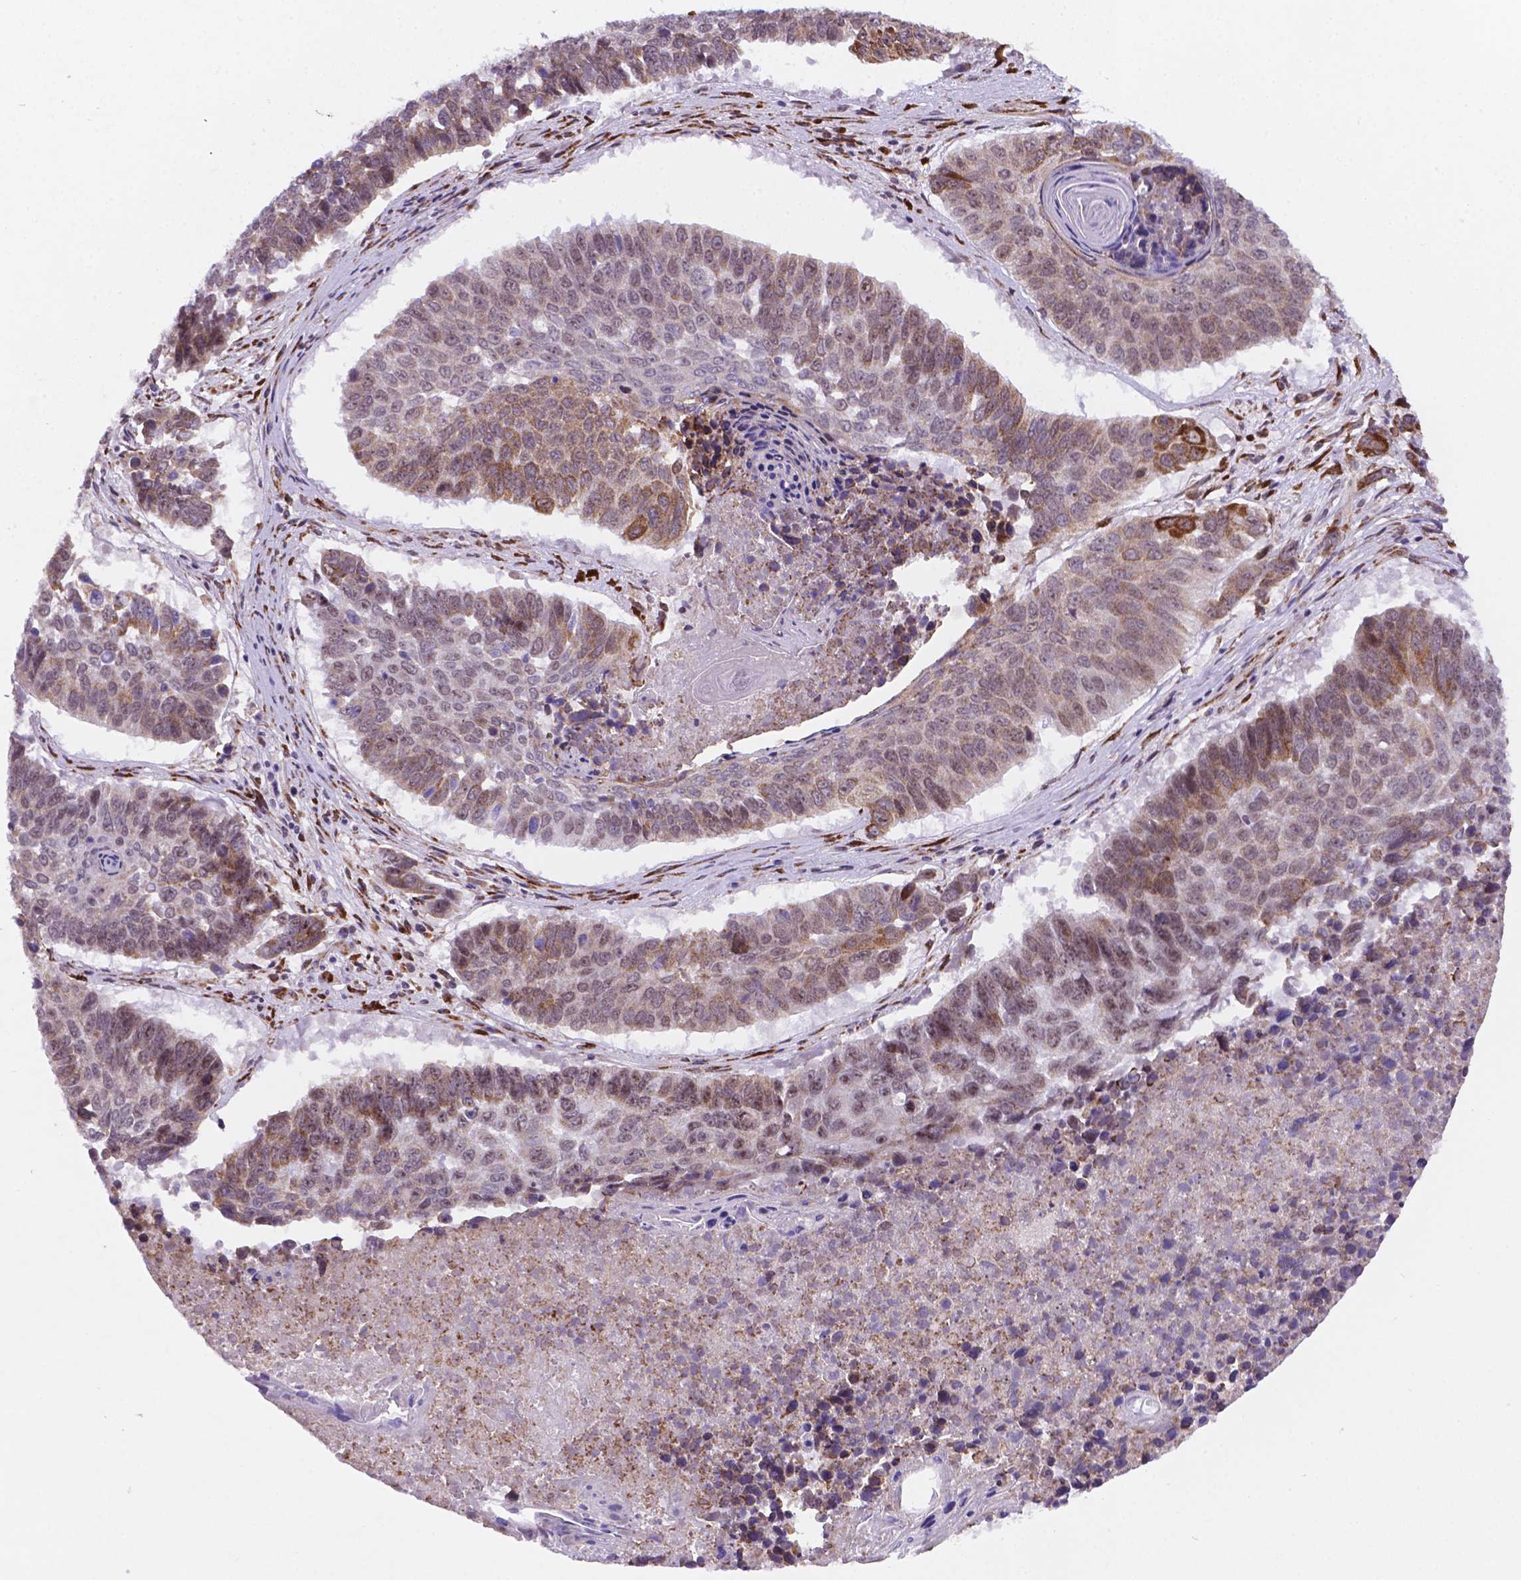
{"staining": {"intensity": "weak", "quantity": "25%-75%", "location": "cytoplasmic/membranous,nuclear"}, "tissue": "lung cancer", "cell_type": "Tumor cells", "image_type": "cancer", "snomed": [{"axis": "morphology", "description": "Squamous cell carcinoma, NOS"}, {"axis": "topography", "description": "Lung"}], "caption": "Lung cancer was stained to show a protein in brown. There is low levels of weak cytoplasmic/membranous and nuclear expression in about 25%-75% of tumor cells.", "gene": "FNIP1", "patient": {"sex": "male", "age": 73}}